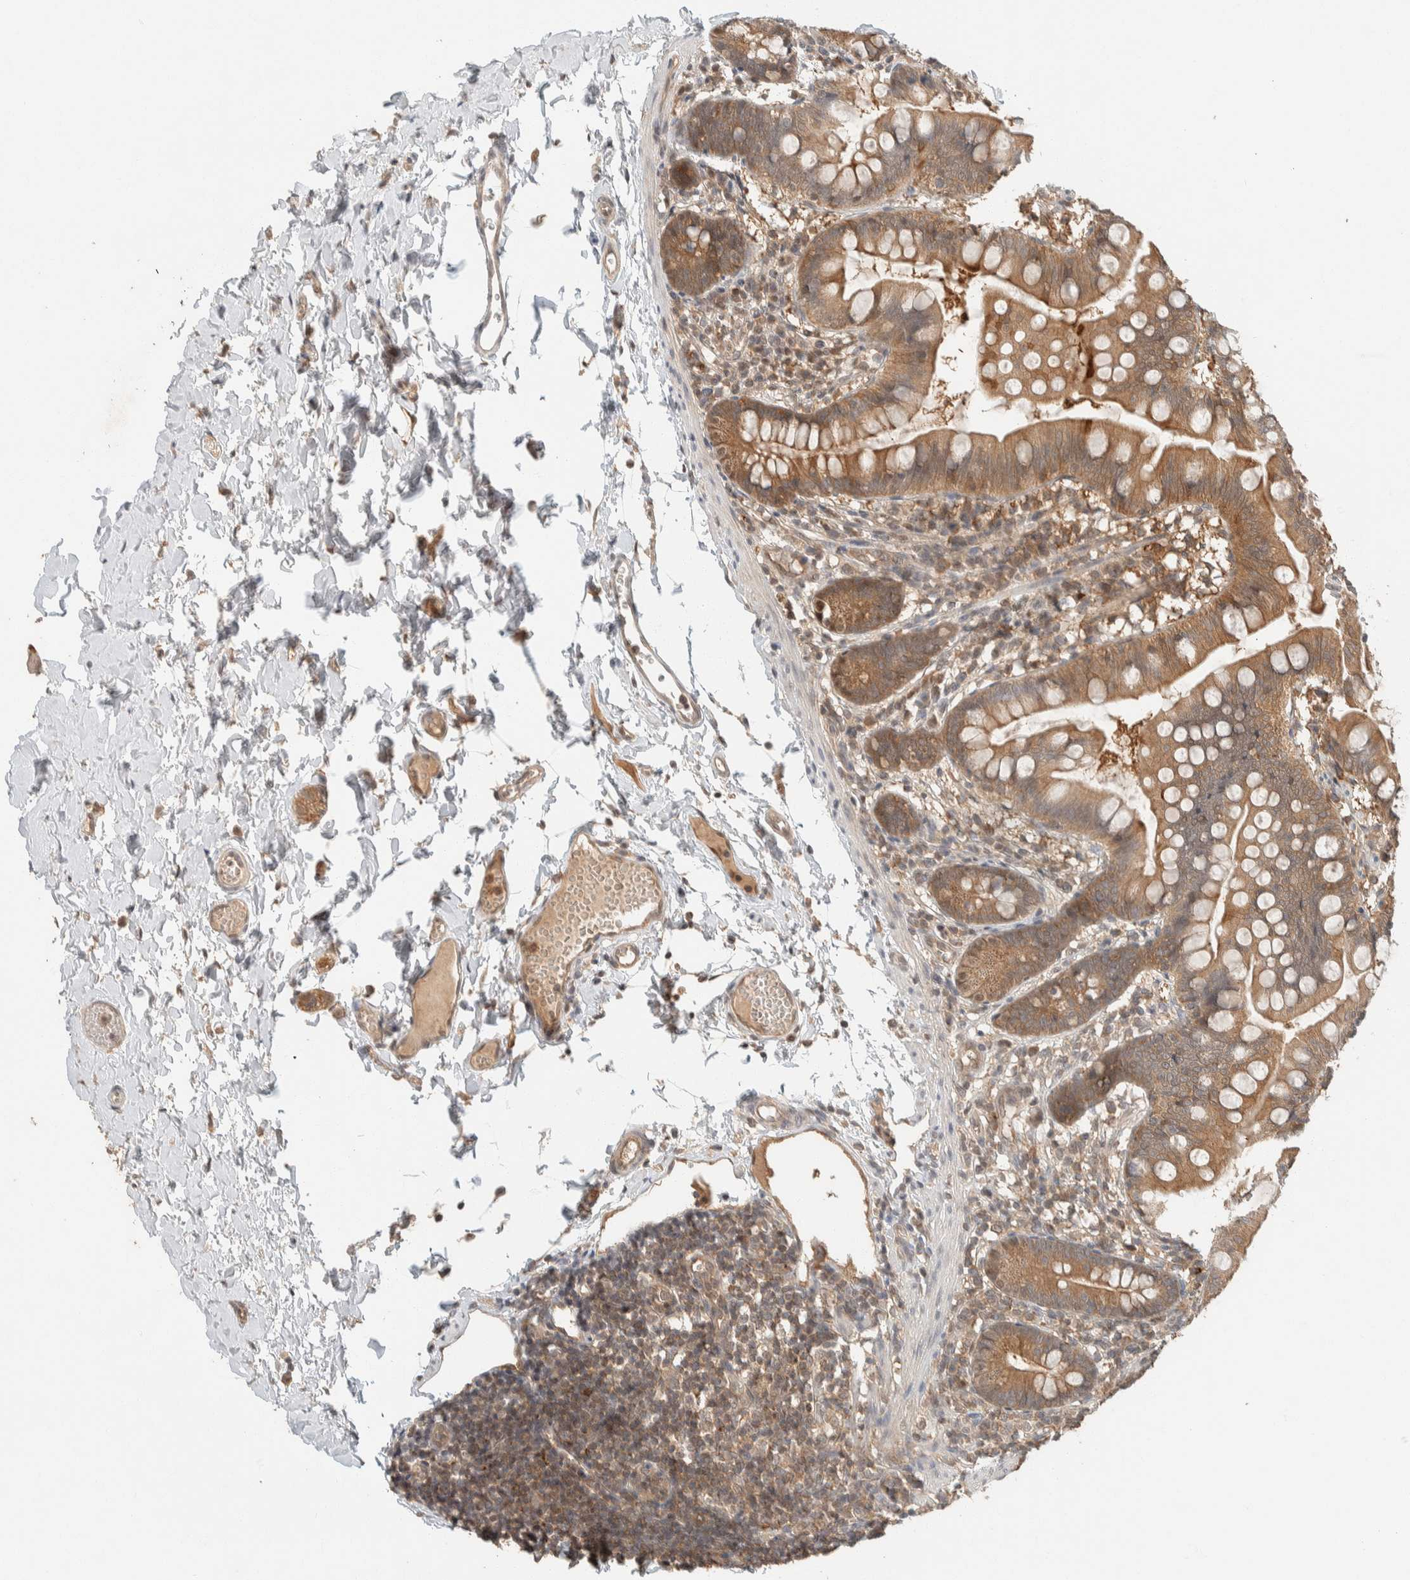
{"staining": {"intensity": "moderate", "quantity": ">75%", "location": "cytoplasmic/membranous"}, "tissue": "small intestine", "cell_type": "Glandular cells", "image_type": "normal", "snomed": [{"axis": "morphology", "description": "Normal tissue, NOS"}, {"axis": "topography", "description": "Small intestine"}], "caption": "Immunohistochemical staining of unremarkable small intestine reveals moderate cytoplasmic/membranous protein positivity in about >75% of glandular cells. (DAB IHC with brightfield microscopy, high magnification).", "gene": "ZNF567", "patient": {"sex": "male", "age": 7}}